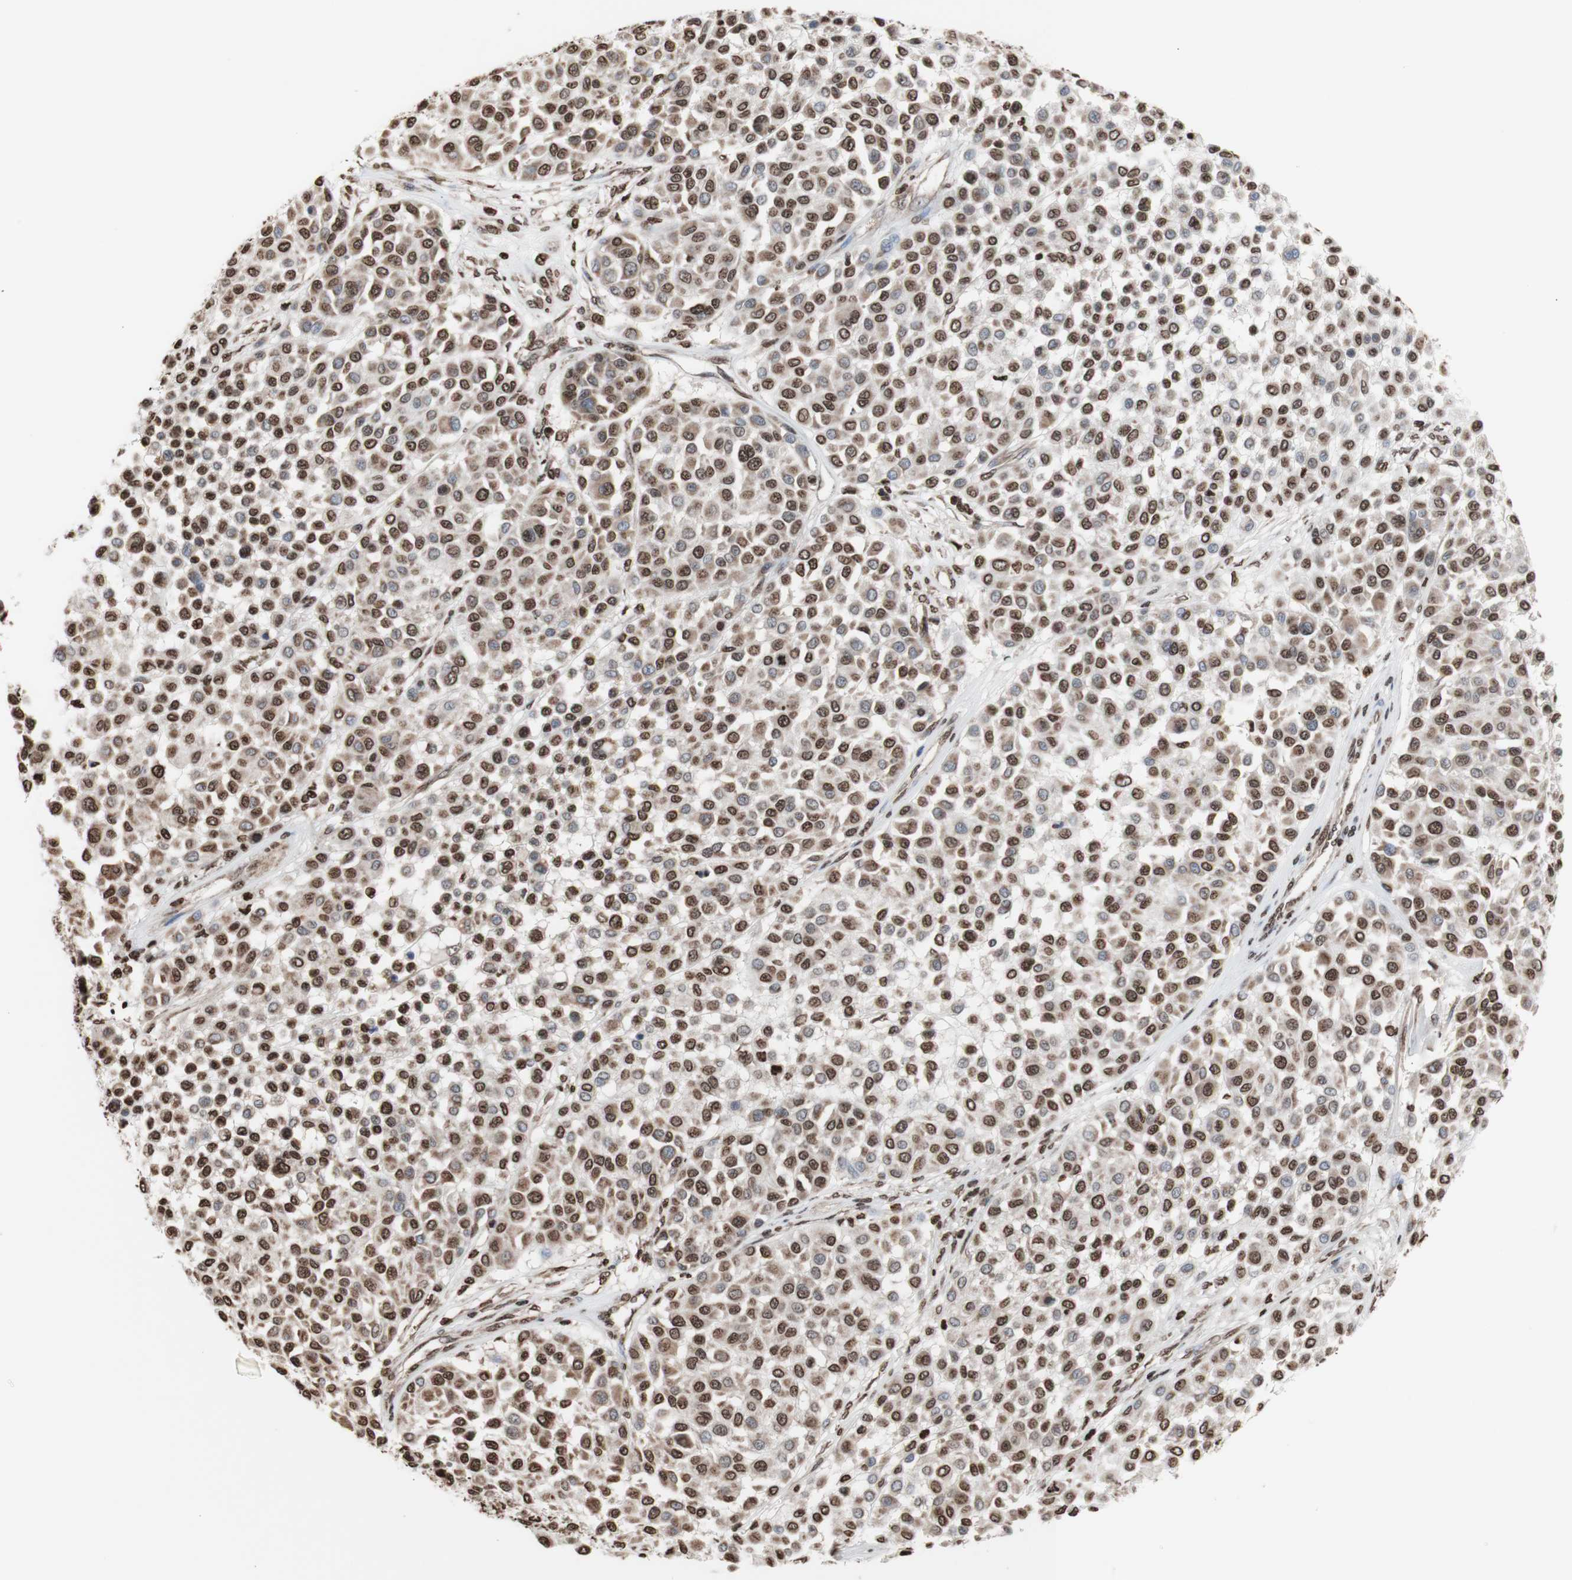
{"staining": {"intensity": "moderate", "quantity": ">75%", "location": "cytoplasmic/membranous,nuclear"}, "tissue": "melanoma", "cell_type": "Tumor cells", "image_type": "cancer", "snomed": [{"axis": "morphology", "description": "Malignant melanoma, Metastatic site"}, {"axis": "topography", "description": "Soft tissue"}], "caption": "A brown stain highlights moderate cytoplasmic/membranous and nuclear positivity of a protein in melanoma tumor cells.", "gene": "SNAI2", "patient": {"sex": "male", "age": 41}}